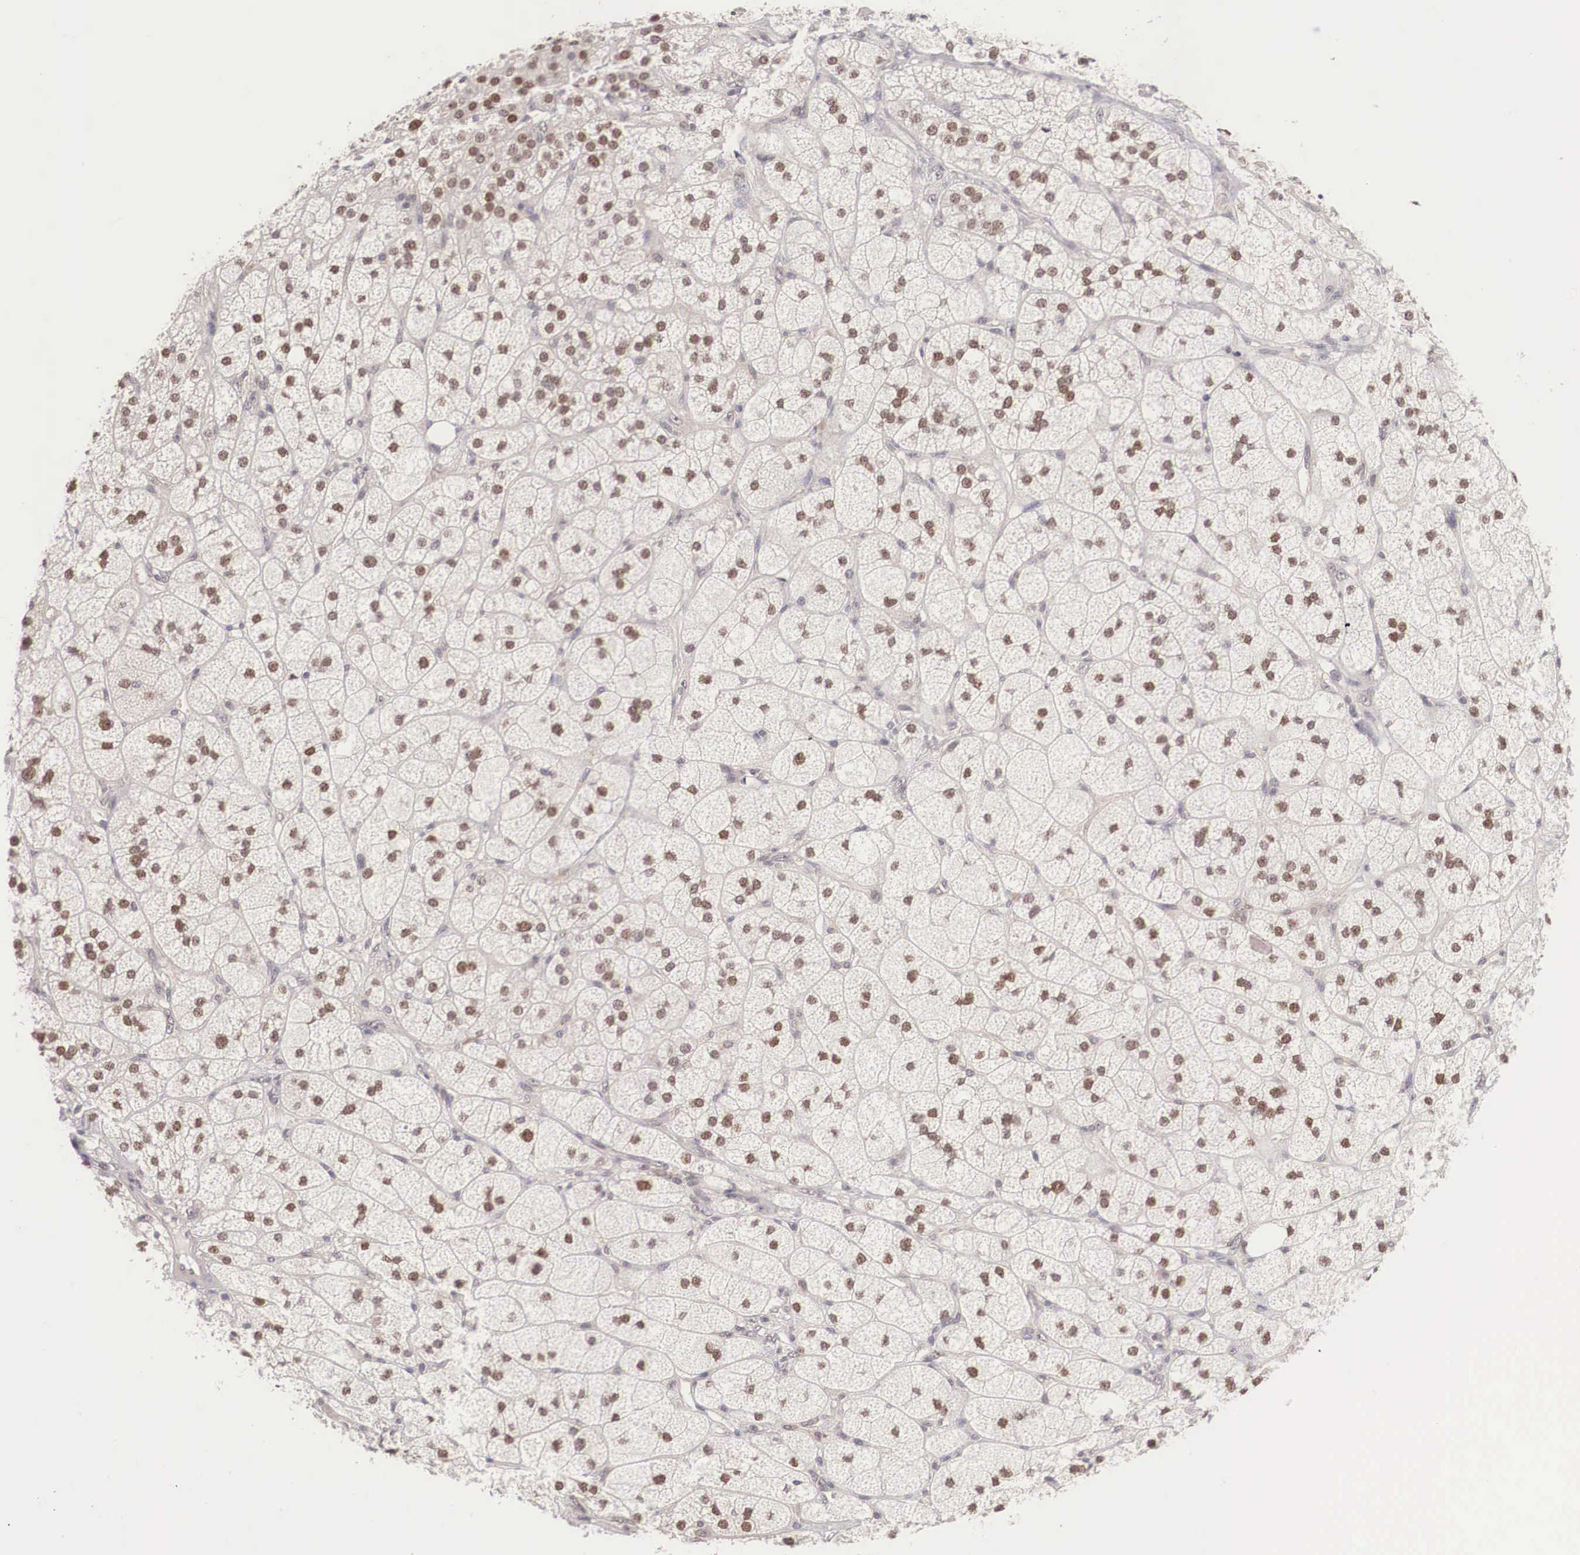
{"staining": {"intensity": "moderate", "quantity": ">75%", "location": "nuclear"}, "tissue": "adrenal gland", "cell_type": "Glandular cells", "image_type": "normal", "snomed": [{"axis": "morphology", "description": "Normal tissue, NOS"}, {"axis": "topography", "description": "Adrenal gland"}], "caption": "DAB immunohistochemical staining of unremarkable adrenal gland demonstrates moderate nuclear protein expression in about >75% of glandular cells.", "gene": "ZNF275", "patient": {"sex": "female", "age": 60}}